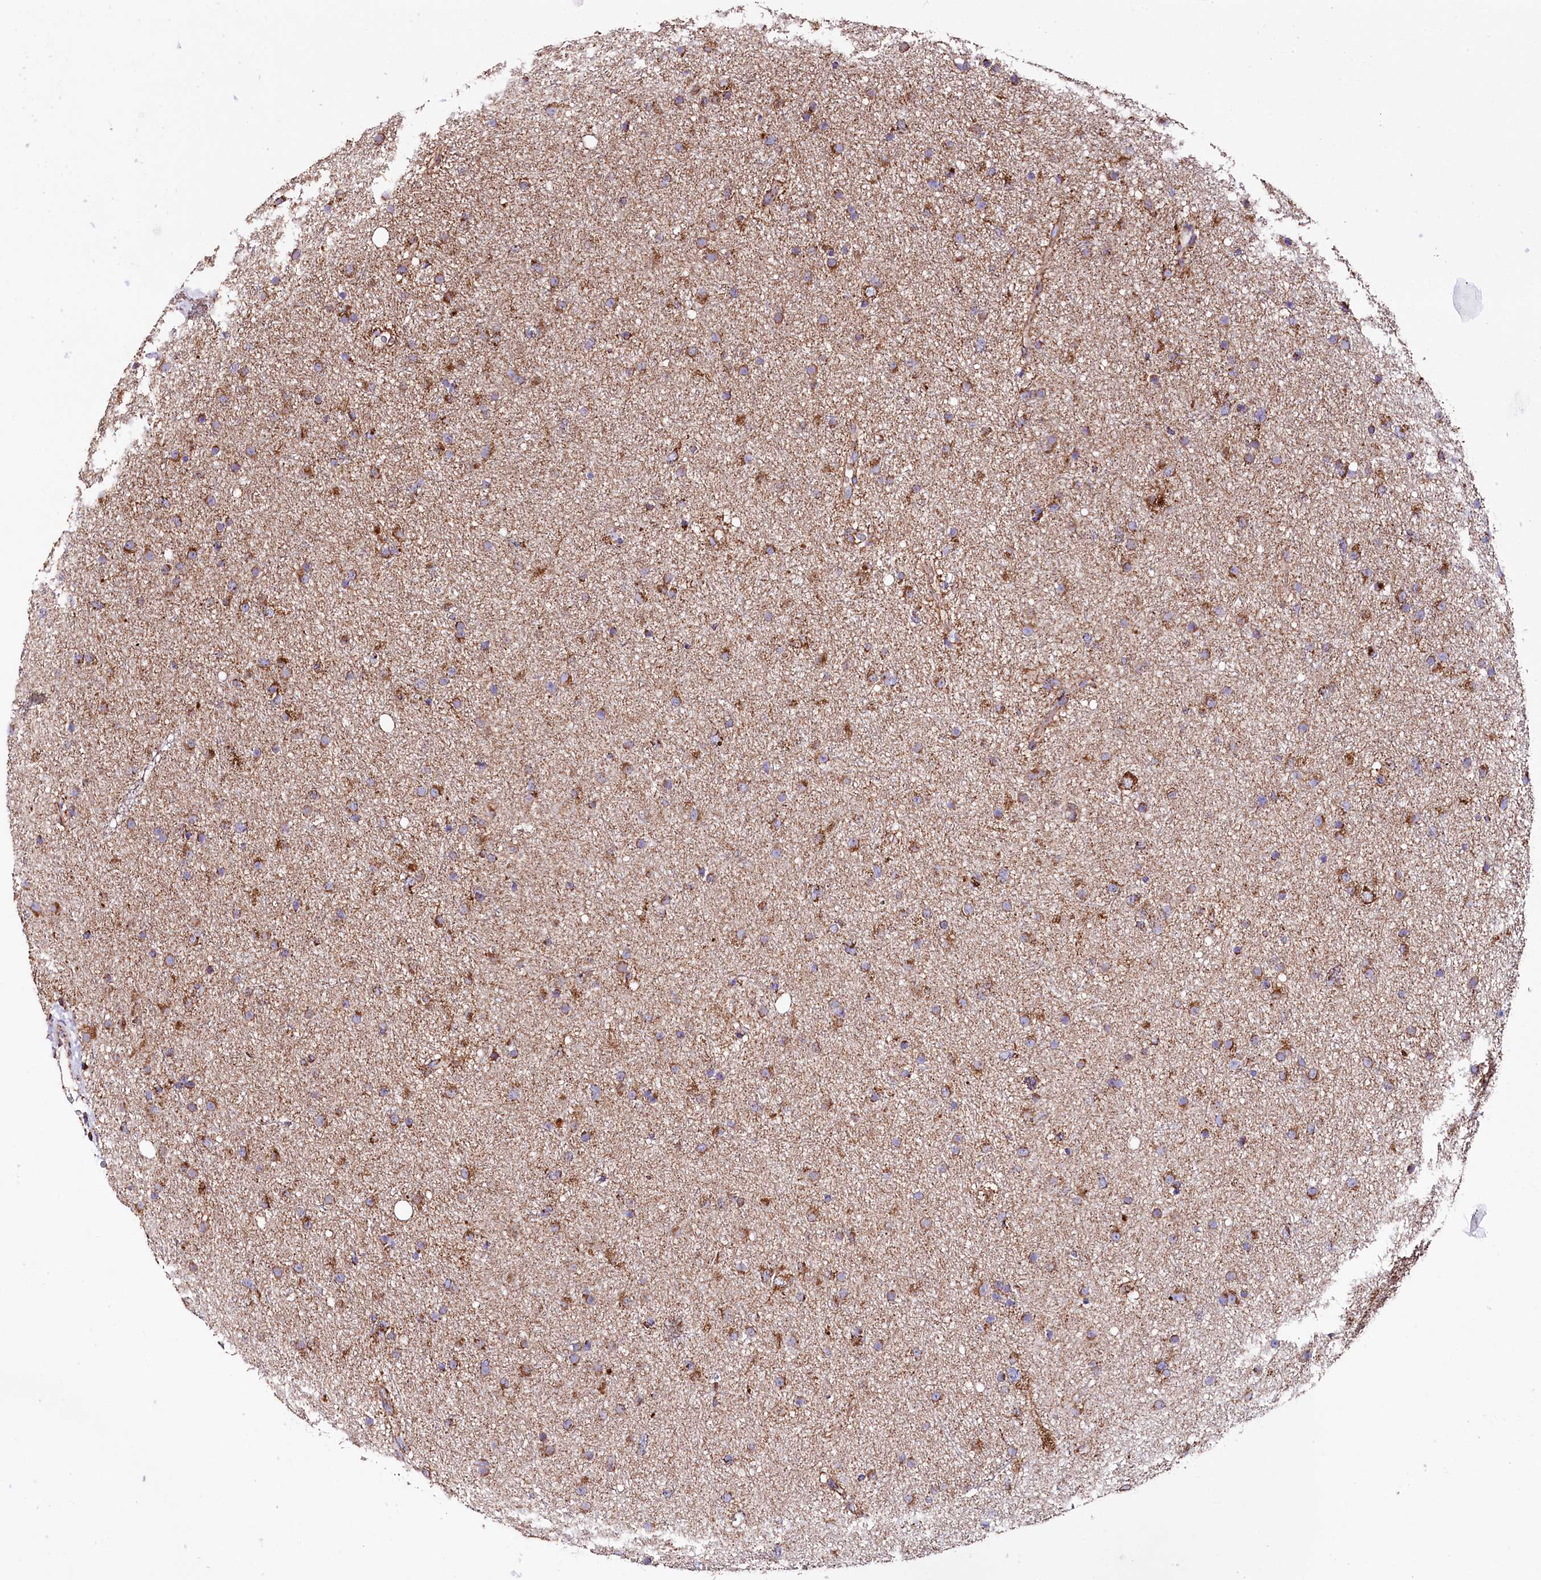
{"staining": {"intensity": "moderate", "quantity": ">75%", "location": "cytoplasmic/membranous"}, "tissue": "glioma", "cell_type": "Tumor cells", "image_type": "cancer", "snomed": [{"axis": "morphology", "description": "Glioma, malignant, Low grade"}, {"axis": "topography", "description": "Cerebral cortex"}], "caption": "A histopathology image of human low-grade glioma (malignant) stained for a protein displays moderate cytoplasmic/membranous brown staining in tumor cells.", "gene": "APLP2", "patient": {"sex": "female", "age": 39}}